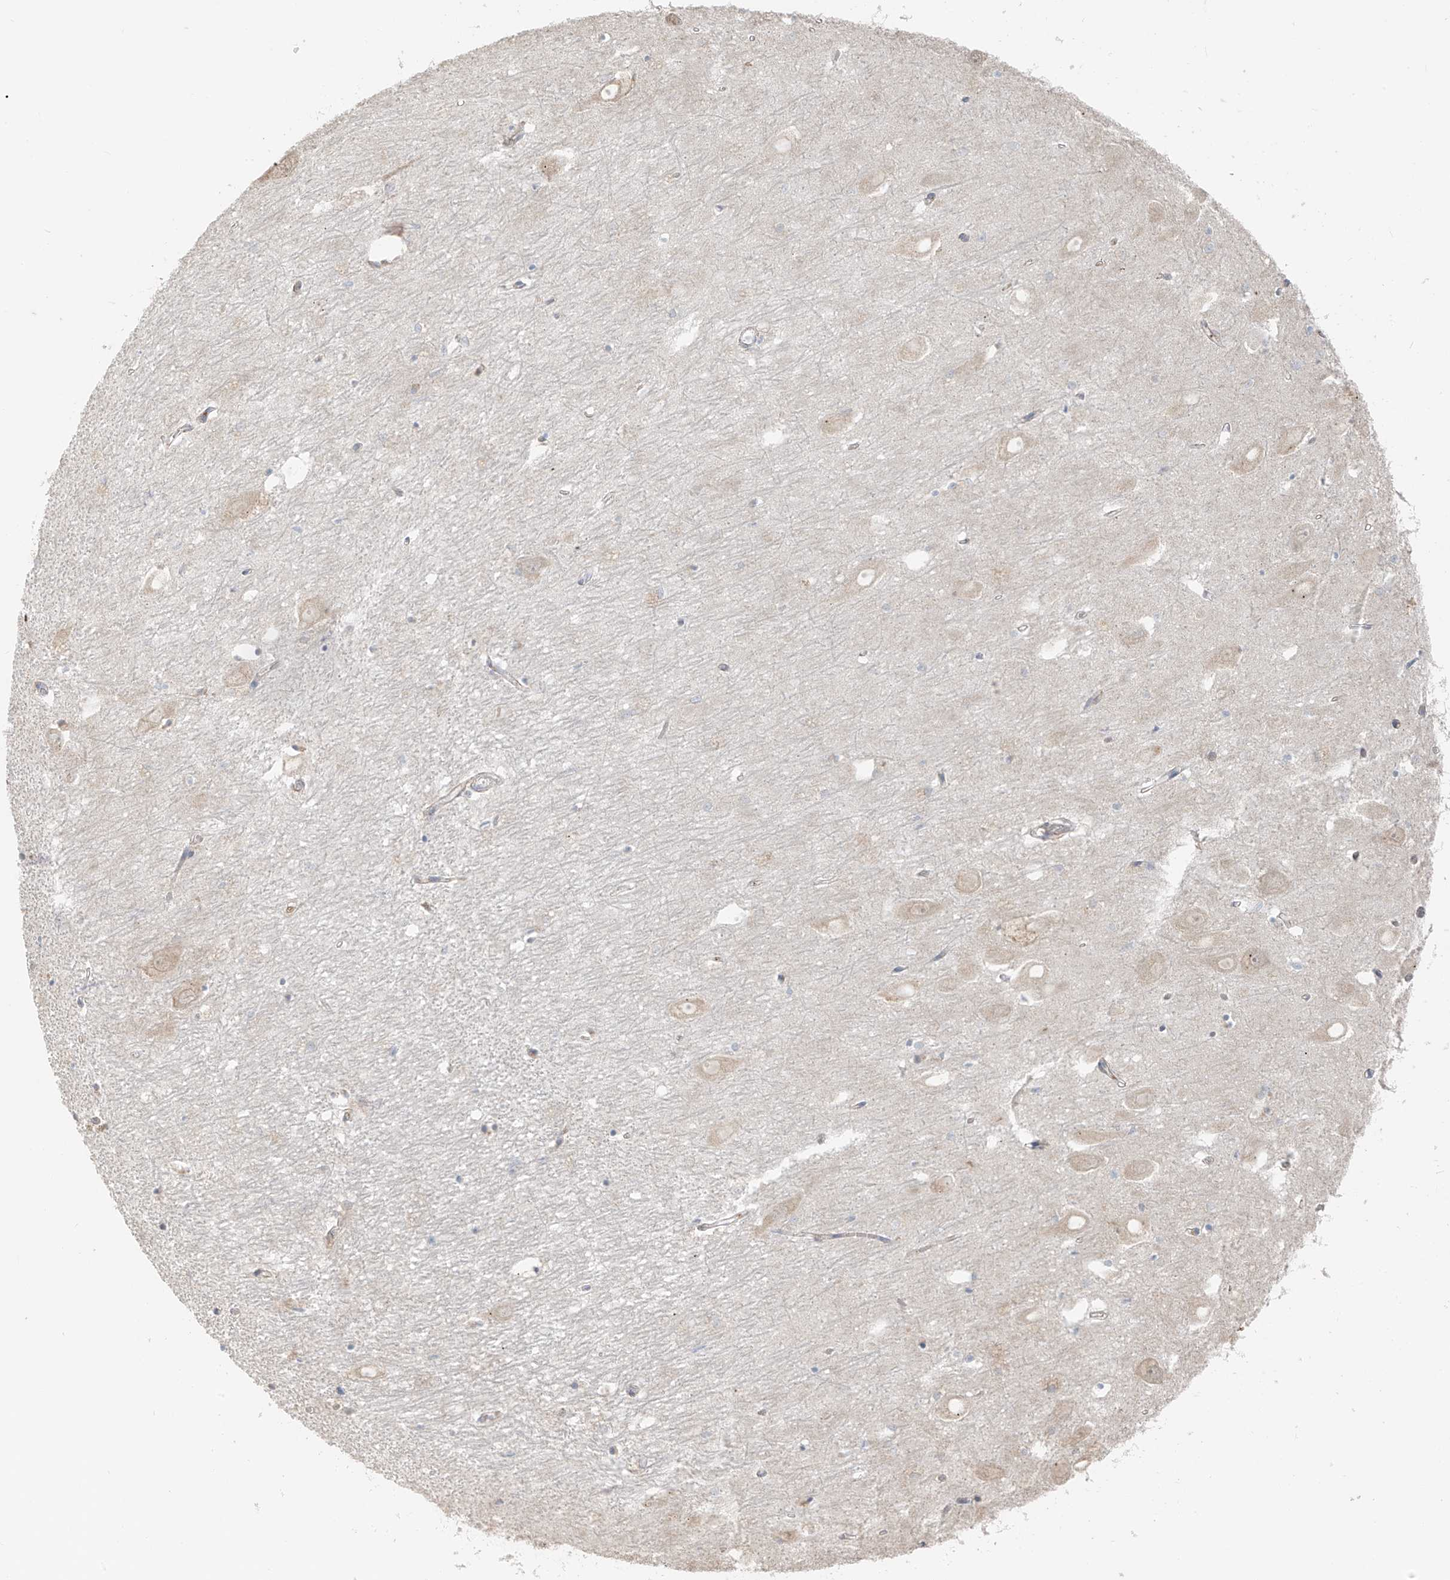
{"staining": {"intensity": "negative", "quantity": "none", "location": "none"}, "tissue": "hippocampus", "cell_type": "Glial cells", "image_type": "normal", "snomed": [{"axis": "morphology", "description": "Normal tissue, NOS"}, {"axis": "topography", "description": "Hippocampus"}], "caption": "Immunohistochemistry photomicrograph of benign hippocampus: human hippocampus stained with DAB reveals no significant protein staining in glial cells. (DAB immunohistochemistry visualized using brightfield microscopy, high magnification).", "gene": "UST", "patient": {"sex": "female", "age": 64}}